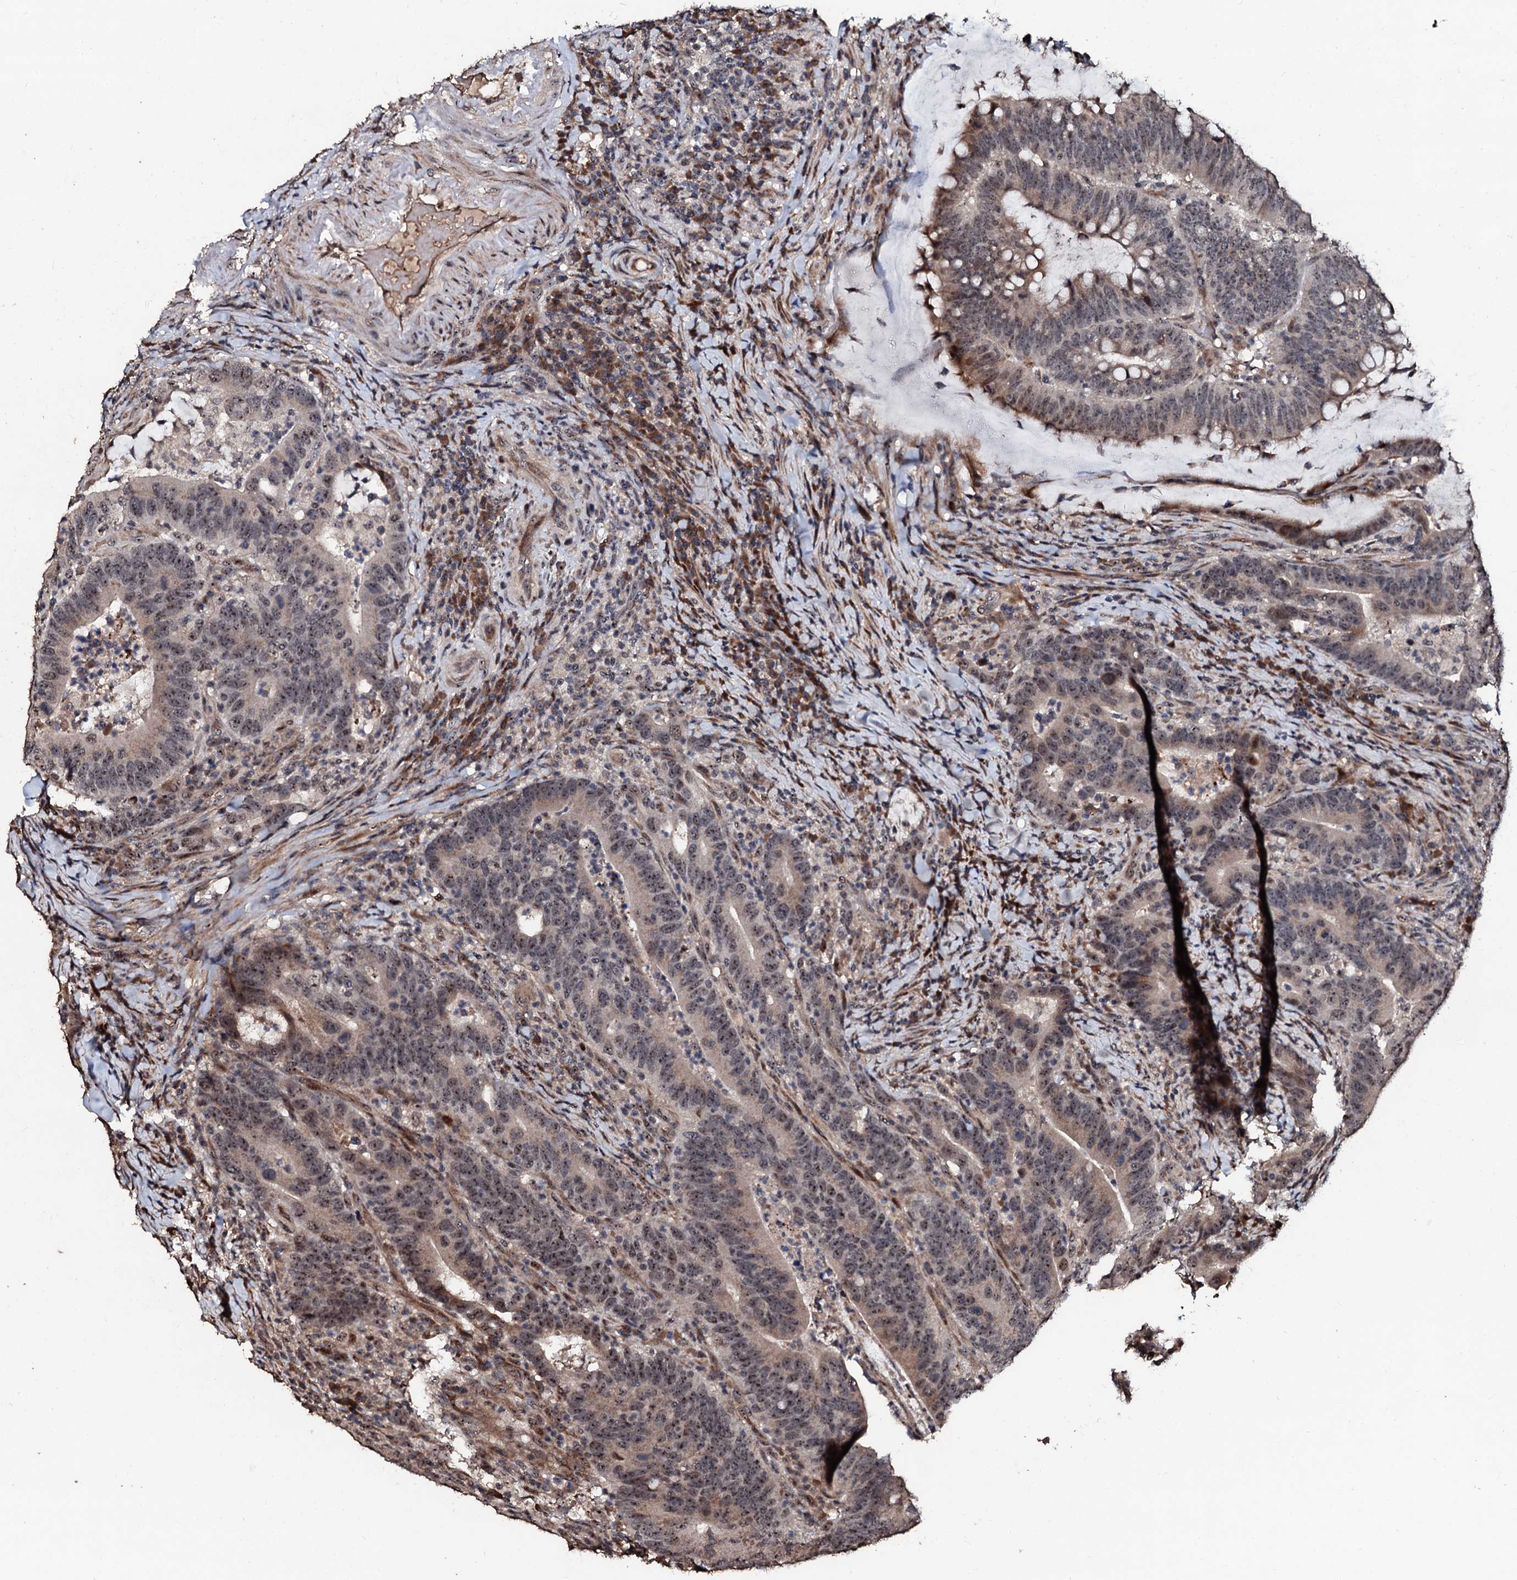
{"staining": {"intensity": "moderate", "quantity": ">75%", "location": "cytoplasmic/membranous,nuclear"}, "tissue": "colorectal cancer", "cell_type": "Tumor cells", "image_type": "cancer", "snomed": [{"axis": "morphology", "description": "Adenocarcinoma, NOS"}, {"axis": "topography", "description": "Colon"}], "caption": "IHC photomicrograph of neoplastic tissue: human colorectal adenocarcinoma stained using IHC displays medium levels of moderate protein expression localized specifically in the cytoplasmic/membranous and nuclear of tumor cells, appearing as a cytoplasmic/membranous and nuclear brown color.", "gene": "SUPT7L", "patient": {"sex": "female", "age": 66}}